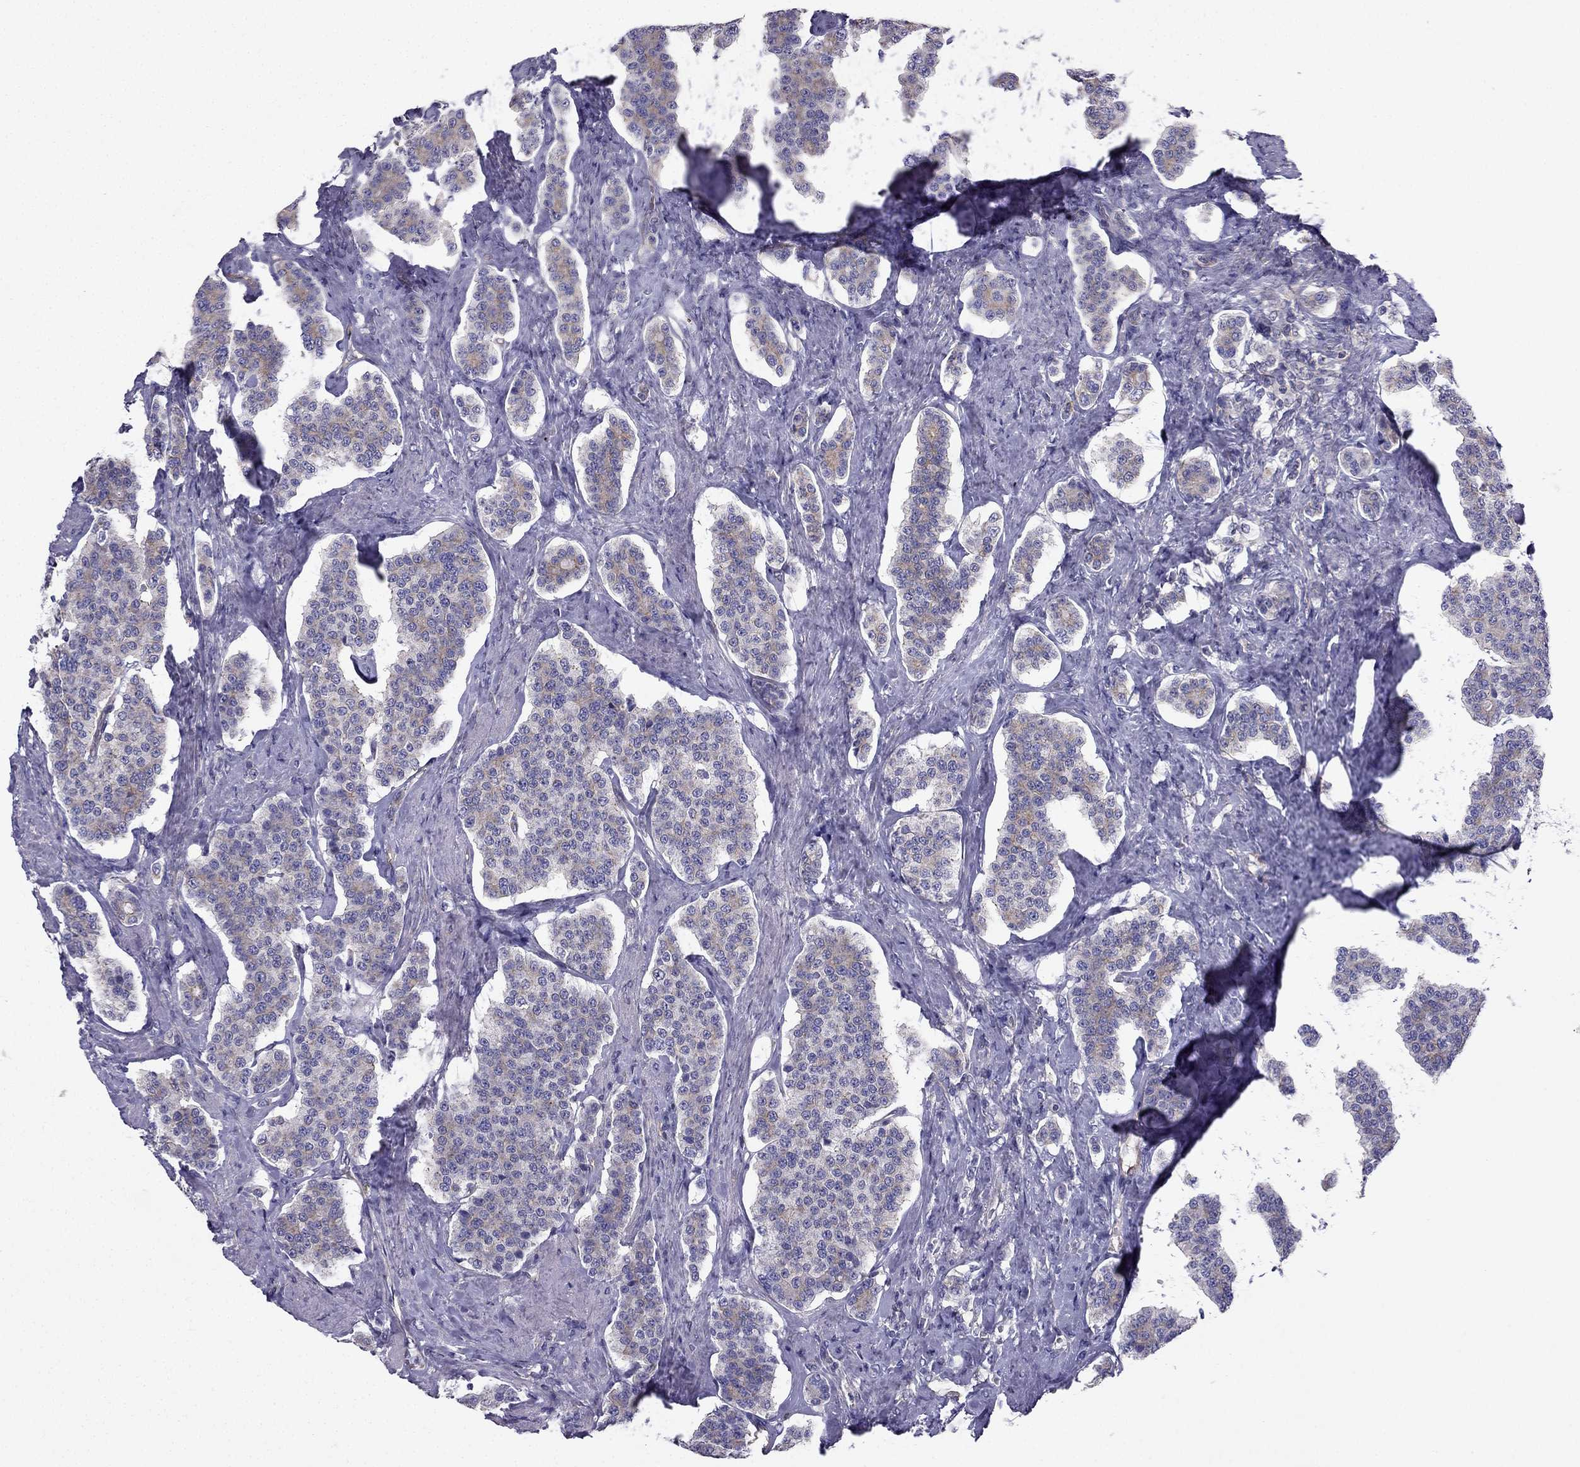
{"staining": {"intensity": "weak", "quantity": "25%-75%", "location": "cytoplasmic/membranous"}, "tissue": "carcinoid", "cell_type": "Tumor cells", "image_type": "cancer", "snomed": [{"axis": "morphology", "description": "Carcinoid, malignant, NOS"}, {"axis": "topography", "description": "Small intestine"}], "caption": "A low amount of weak cytoplasmic/membranous expression is present in about 25%-75% of tumor cells in carcinoid (malignant) tissue.", "gene": "ENOX1", "patient": {"sex": "female", "age": 58}}